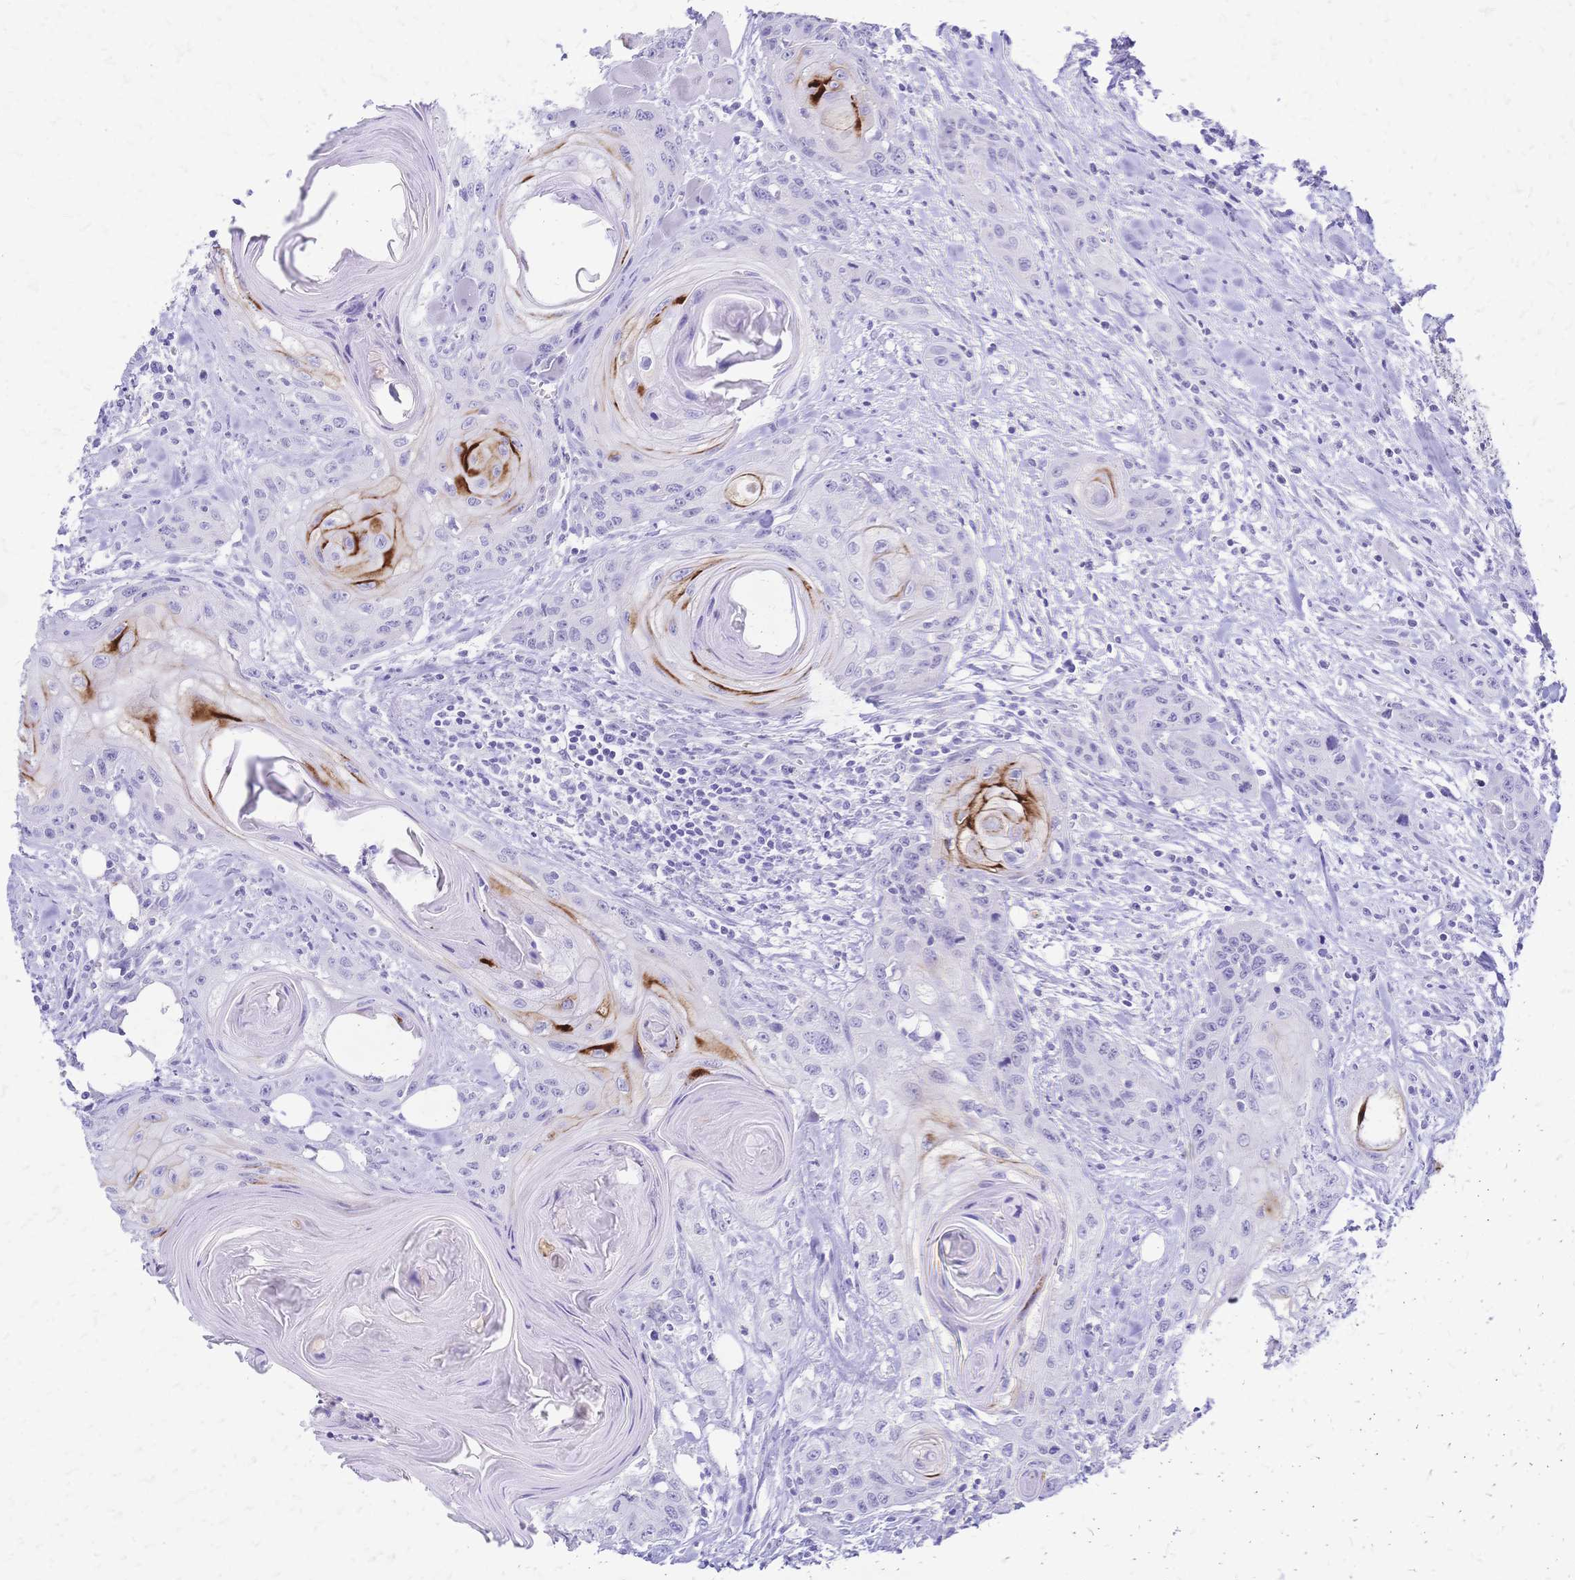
{"staining": {"intensity": "strong", "quantity": "<25%", "location": "cytoplasmic/membranous"}, "tissue": "head and neck cancer", "cell_type": "Tumor cells", "image_type": "cancer", "snomed": [{"axis": "morphology", "description": "Squamous cell carcinoma, NOS"}, {"axis": "topography", "description": "Oral tissue"}, {"axis": "topography", "description": "Head-Neck"}], "caption": "Head and neck squamous cell carcinoma was stained to show a protein in brown. There is medium levels of strong cytoplasmic/membranous expression in about <25% of tumor cells. (DAB IHC, brown staining for protein, blue staining for nuclei).", "gene": "FA2H", "patient": {"sex": "male", "age": 58}}